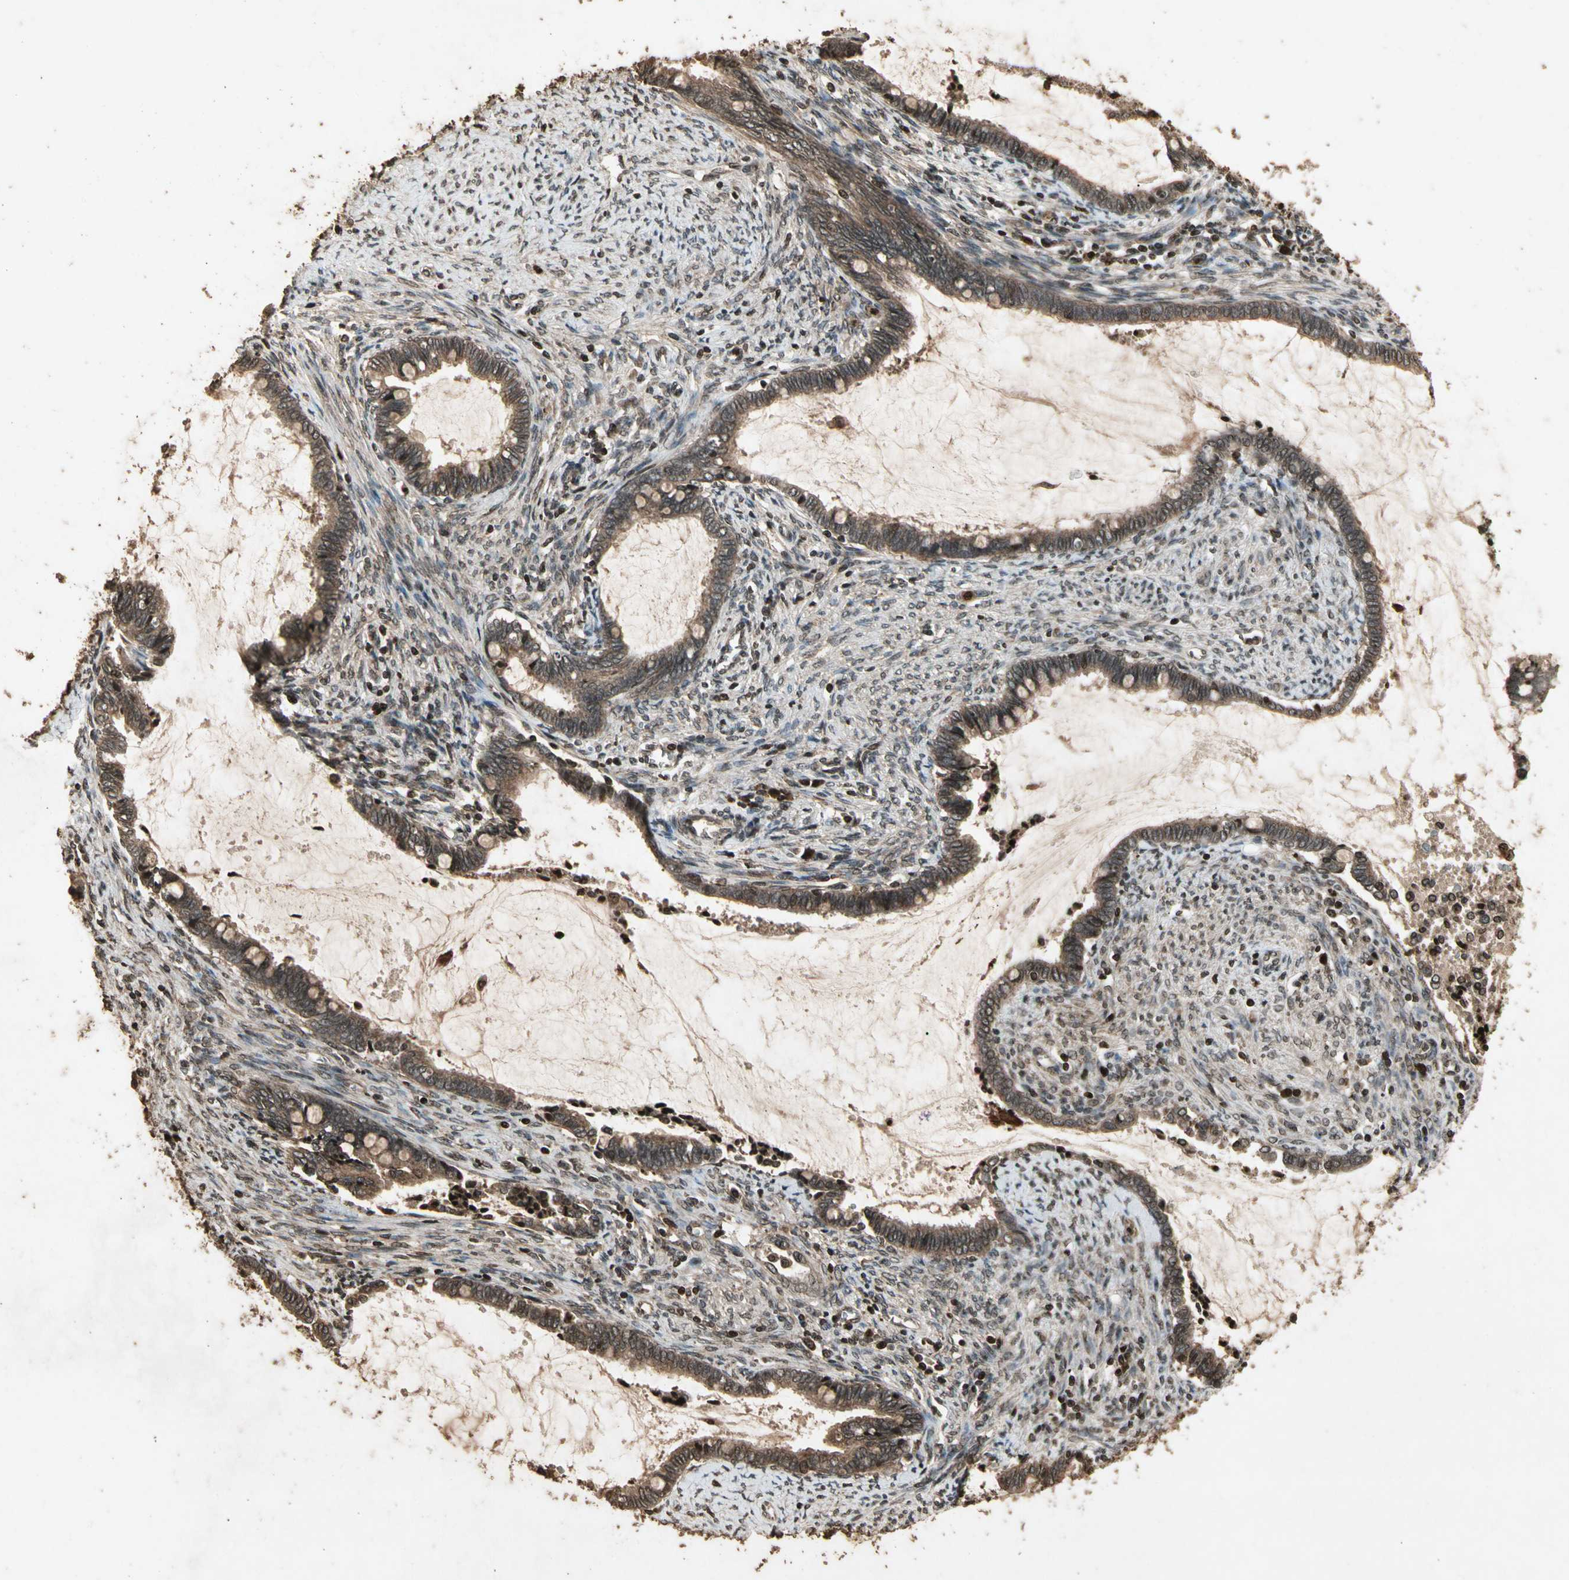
{"staining": {"intensity": "moderate", "quantity": ">75%", "location": "cytoplasmic/membranous"}, "tissue": "cervical cancer", "cell_type": "Tumor cells", "image_type": "cancer", "snomed": [{"axis": "morphology", "description": "Adenocarcinoma, NOS"}, {"axis": "topography", "description": "Cervix"}], "caption": "Human cervical cancer (adenocarcinoma) stained with a brown dye shows moderate cytoplasmic/membranous positive positivity in about >75% of tumor cells.", "gene": "GLRX", "patient": {"sex": "female", "age": 44}}